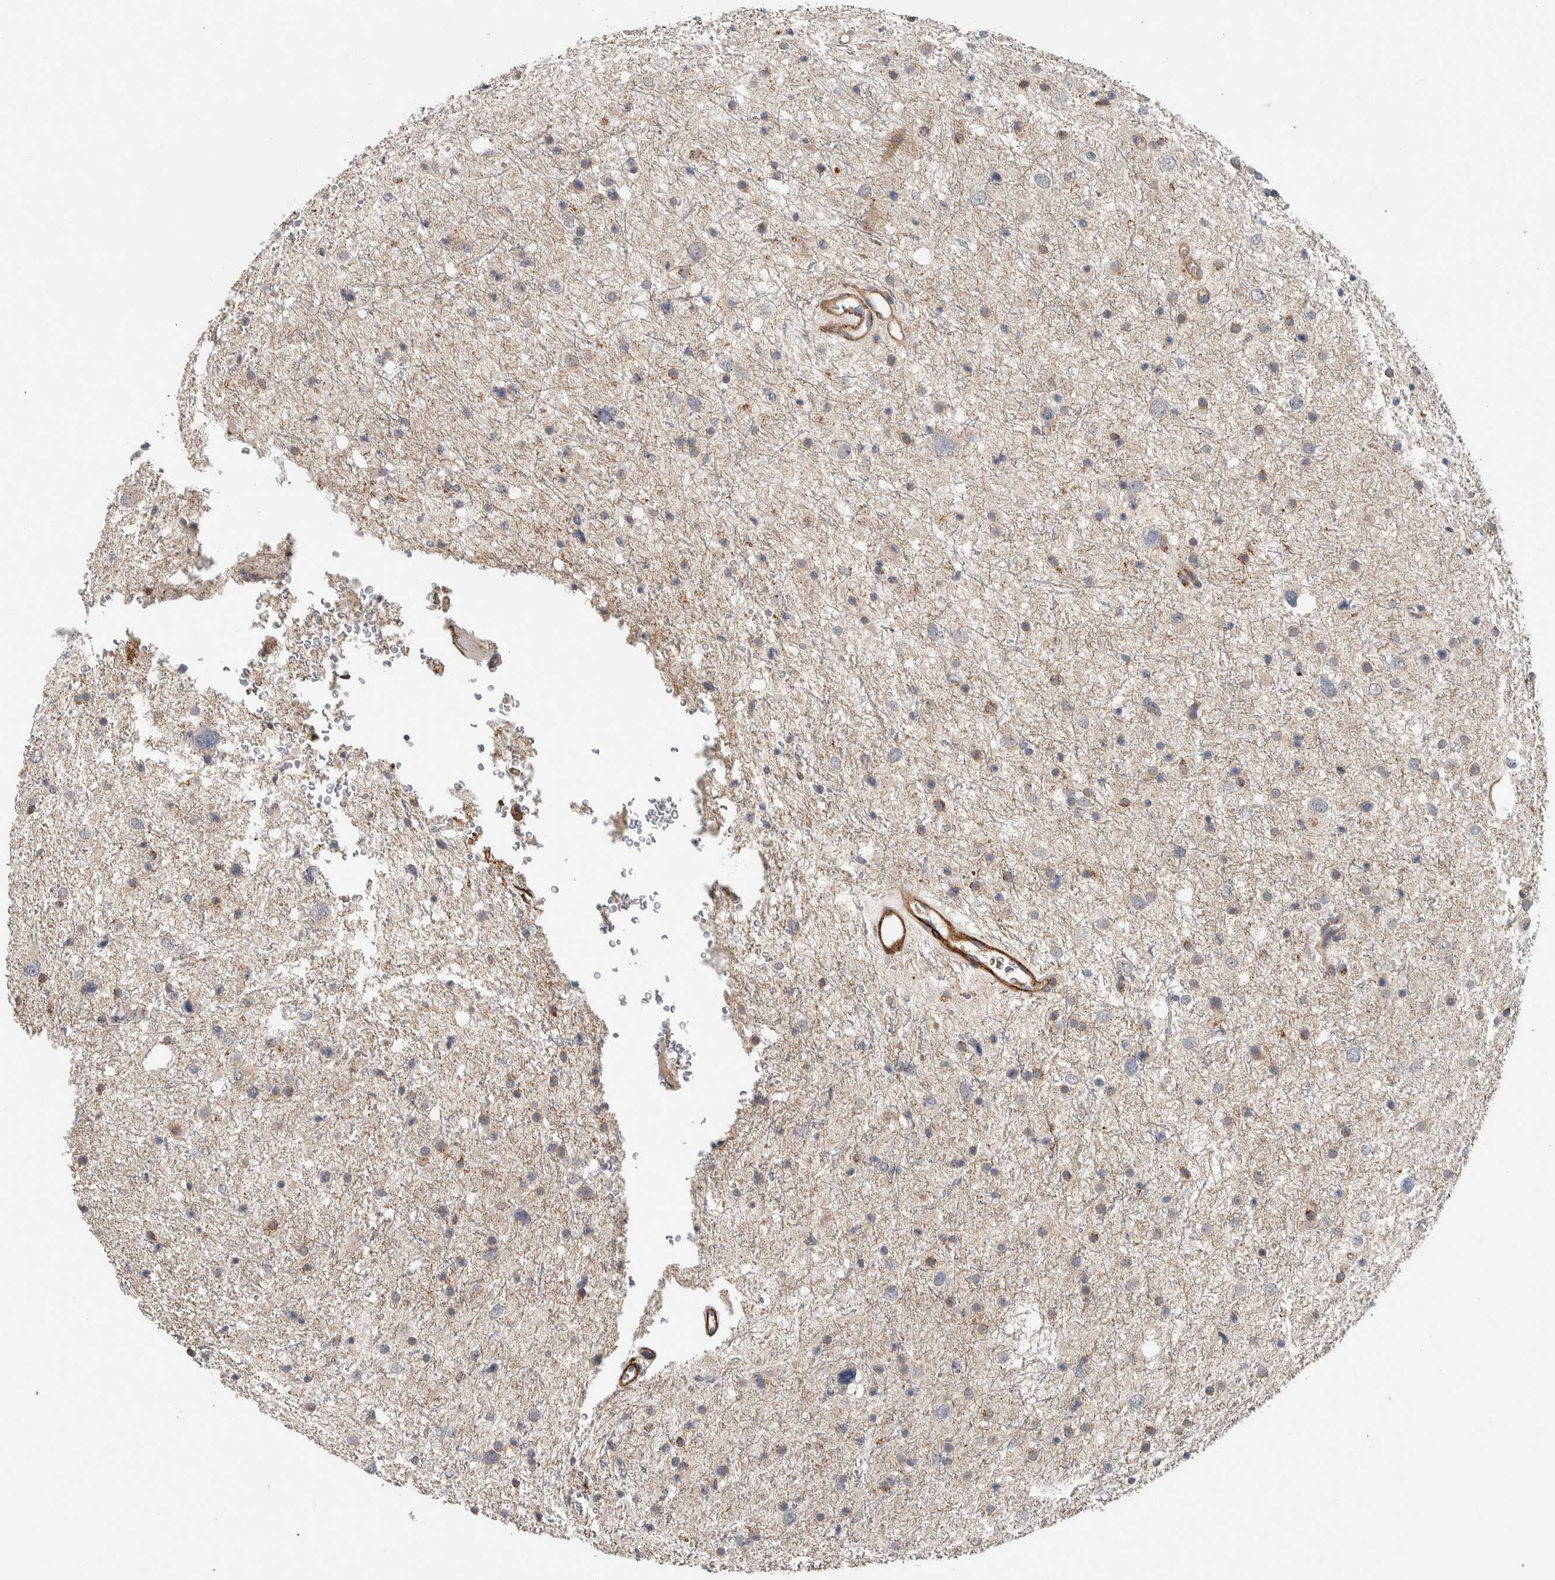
{"staining": {"intensity": "negative", "quantity": "none", "location": "none"}, "tissue": "glioma", "cell_type": "Tumor cells", "image_type": "cancer", "snomed": [{"axis": "morphology", "description": "Glioma, malignant, Low grade"}, {"axis": "topography", "description": "Brain"}], "caption": "High power microscopy histopathology image of an immunohistochemistry (IHC) histopathology image of low-grade glioma (malignant), revealing no significant positivity in tumor cells.", "gene": "LBHD1", "patient": {"sex": "female", "age": 37}}